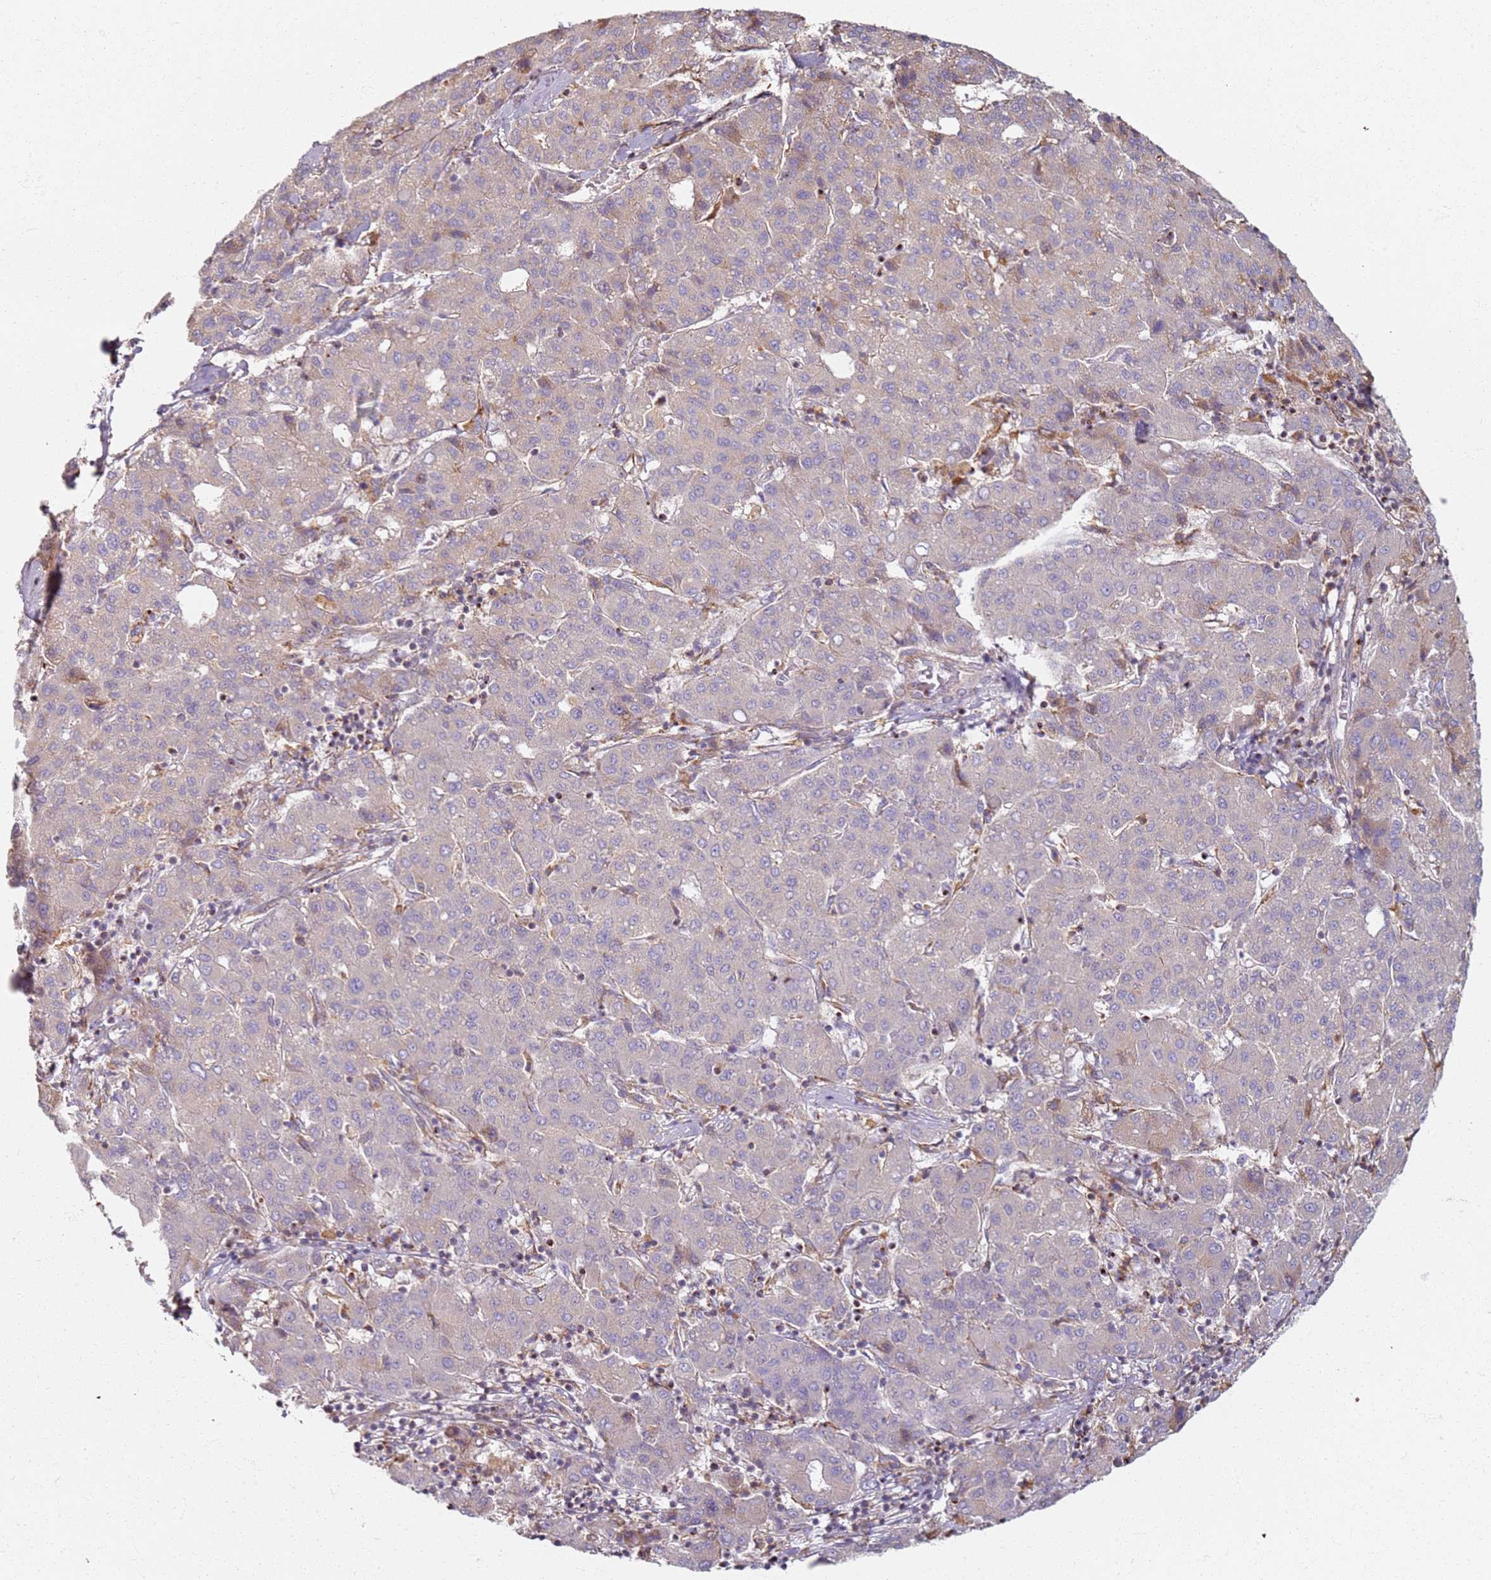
{"staining": {"intensity": "negative", "quantity": "none", "location": "none"}, "tissue": "liver cancer", "cell_type": "Tumor cells", "image_type": "cancer", "snomed": [{"axis": "morphology", "description": "Carcinoma, Hepatocellular, NOS"}, {"axis": "topography", "description": "Liver"}], "caption": "Immunohistochemical staining of human liver cancer (hepatocellular carcinoma) reveals no significant staining in tumor cells.", "gene": "PROKR2", "patient": {"sex": "male", "age": 65}}